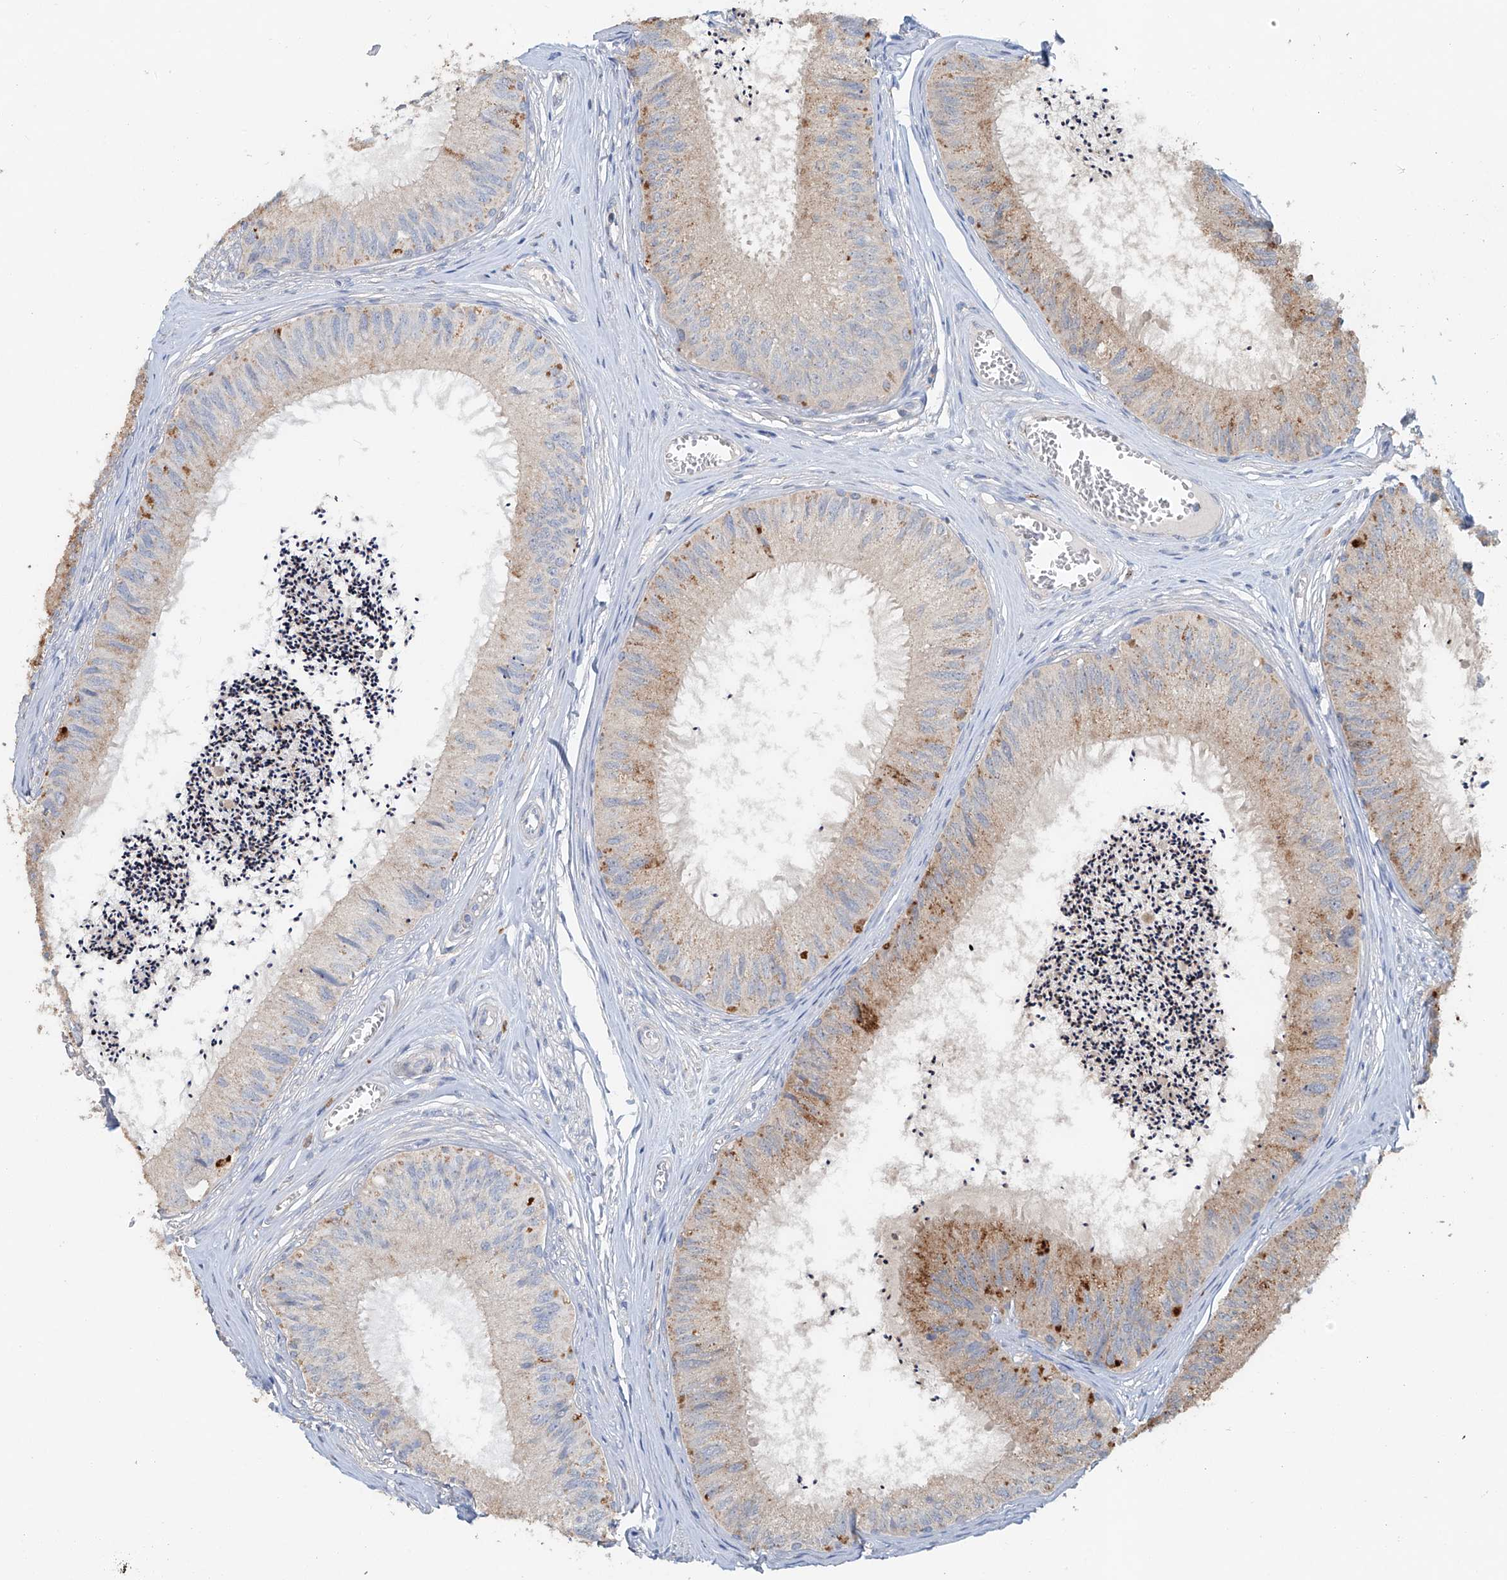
{"staining": {"intensity": "moderate", "quantity": "25%-75%", "location": "cytoplasmic/membranous"}, "tissue": "epididymis", "cell_type": "Glandular cells", "image_type": "normal", "snomed": [{"axis": "morphology", "description": "Normal tissue, NOS"}, {"axis": "topography", "description": "Epididymis"}], "caption": "The micrograph reveals staining of unremarkable epididymis, revealing moderate cytoplasmic/membranous protein positivity (brown color) within glandular cells.", "gene": "TRIM47", "patient": {"sex": "male", "age": 79}}